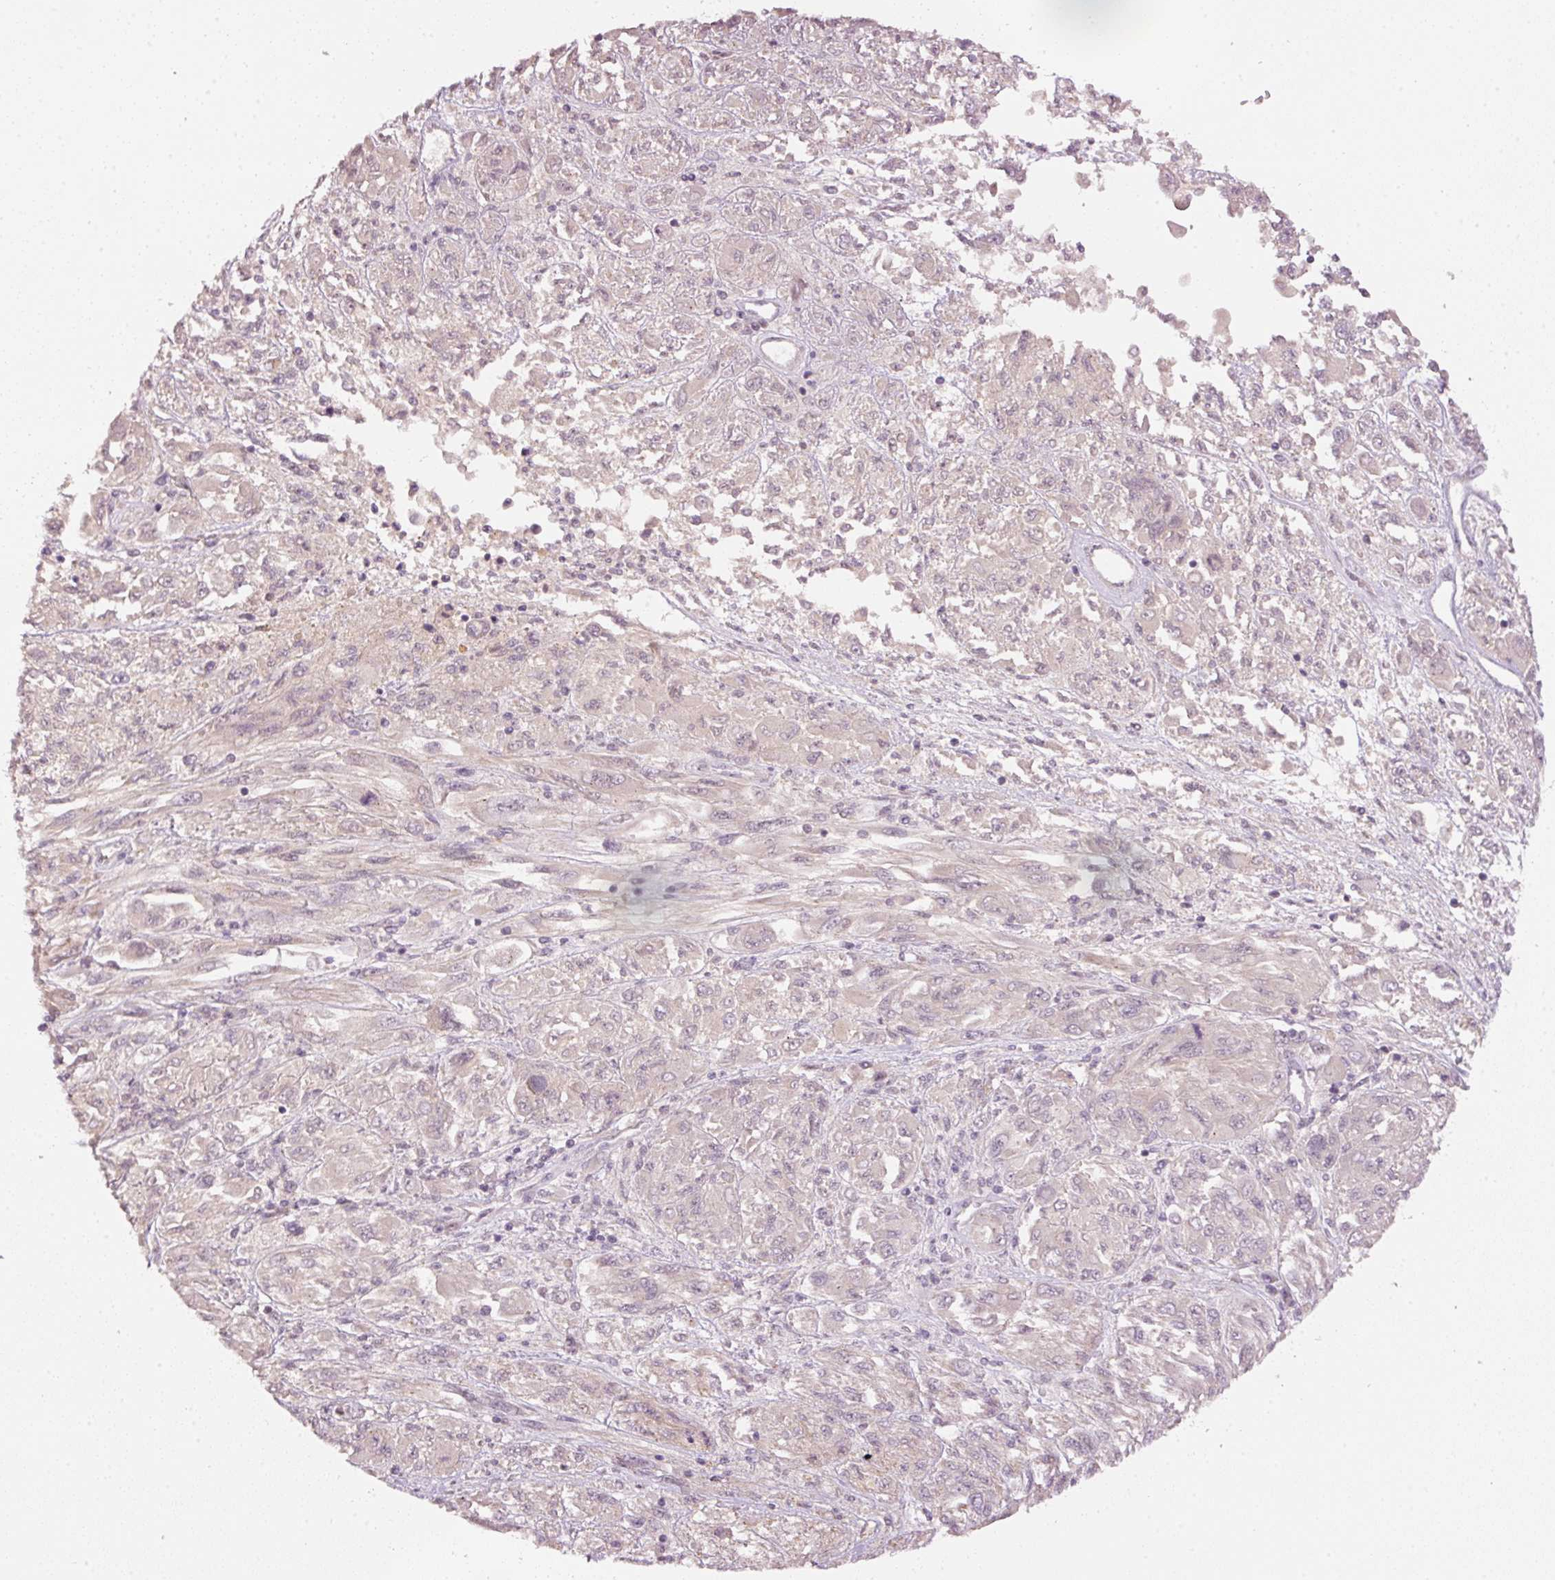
{"staining": {"intensity": "negative", "quantity": "none", "location": "none"}, "tissue": "melanoma", "cell_type": "Tumor cells", "image_type": "cancer", "snomed": [{"axis": "morphology", "description": "Malignant melanoma, NOS"}, {"axis": "topography", "description": "Skin"}], "caption": "IHC image of melanoma stained for a protein (brown), which reveals no staining in tumor cells.", "gene": "TOB2", "patient": {"sex": "female", "age": 91}}